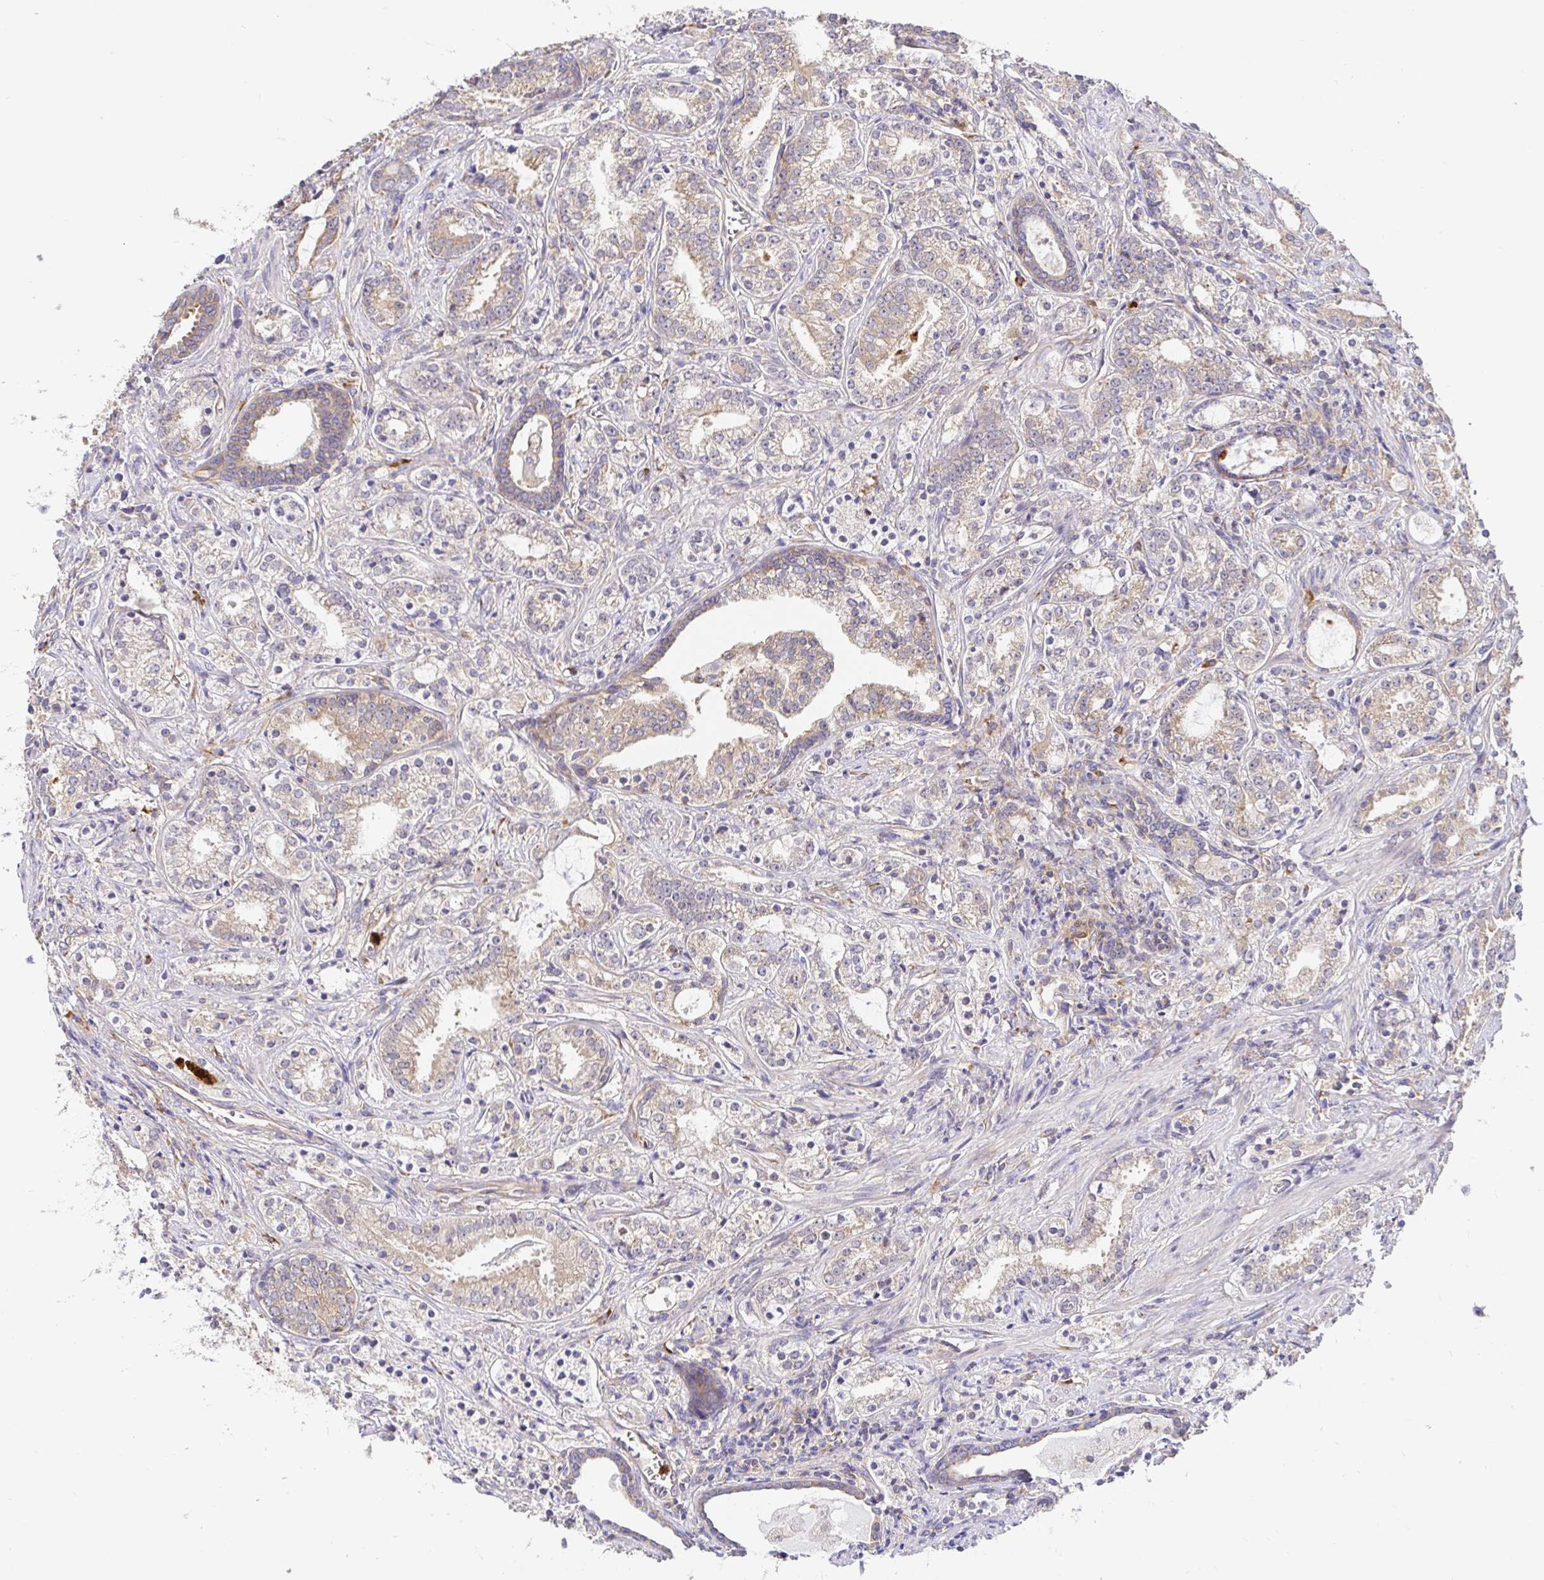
{"staining": {"intensity": "weak", "quantity": "25%-75%", "location": "cytoplasmic/membranous"}, "tissue": "prostate cancer", "cell_type": "Tumor cells", "image_type": "cancer", "snomed": [{"axis": "morphology", "description": "Adenocarcinoma, Medium grade"}, {"axis": "topography", "description": "Prostate"}], "caption": "This is an image of immunohistochemistry staining of prostate medium-grade adenocarcinoma, which shows weak positivity in the cytoplasmic/membranous of tumor cells.", "gene": "PDPK1", "patient": {"sex": "male", "age": 57}}